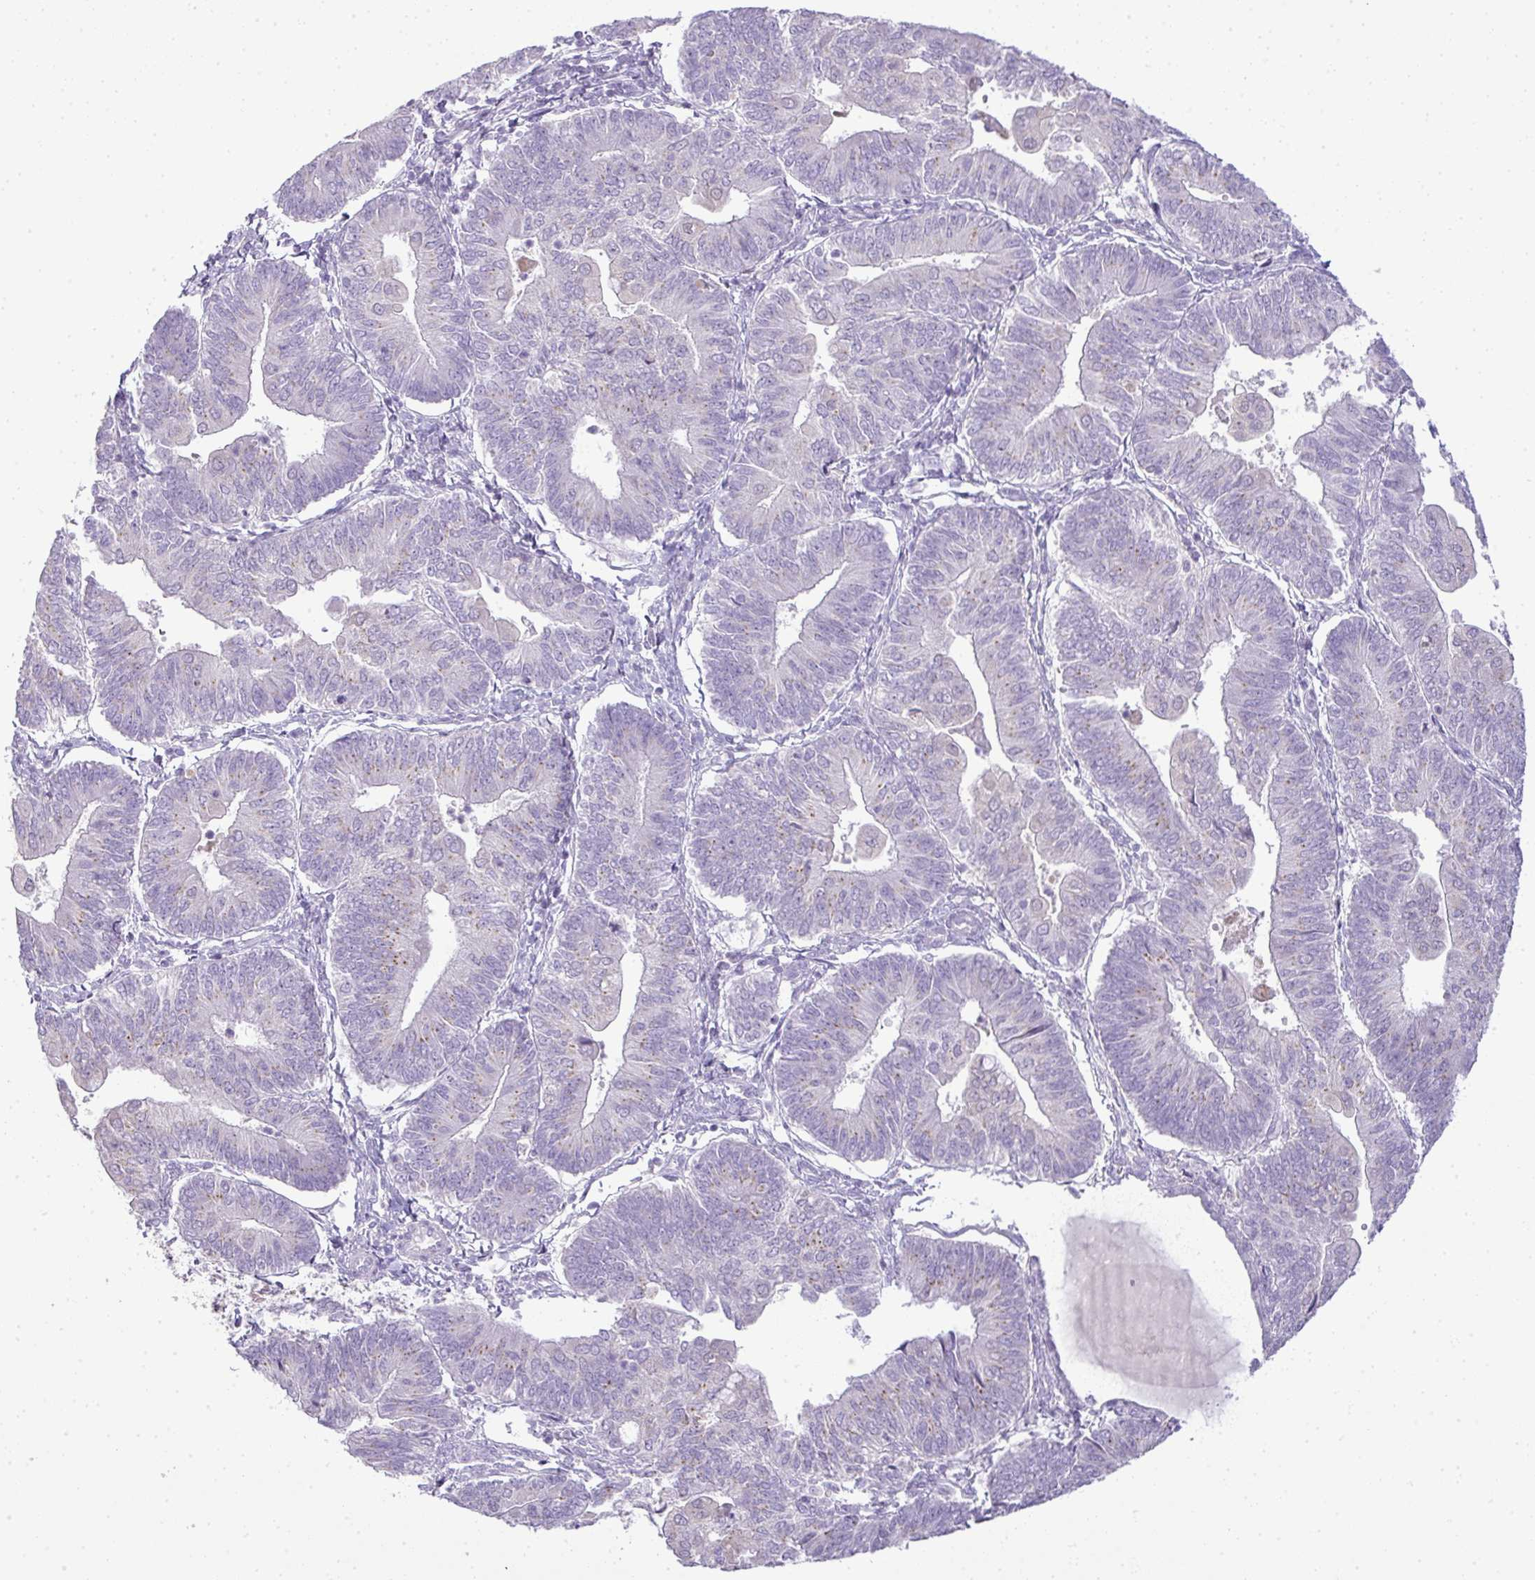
{"staining": {"intensity": "negative", "quantity": "none", "location": "none"}, "tissue": "endometrial cancer", "cell_type": "Tumor cells", "image_type": "cancer", "snomed": [{"axis": "morphology", "description": "Adenocarcinoma, NOS"}, {"axis": "topography", "description": "Endometrium"}], "caption": "Immunohistochemistry (IHC) photomicrograph of neoplastic tissue: human endometrial cancer (adenocarcinoma) stained with DAB (3,3'-diaminobenzidine) reveals no significant protein staining in tumor cells.", "gene": "CMPK1", "patient": {"sex": "female", "age": 65}}